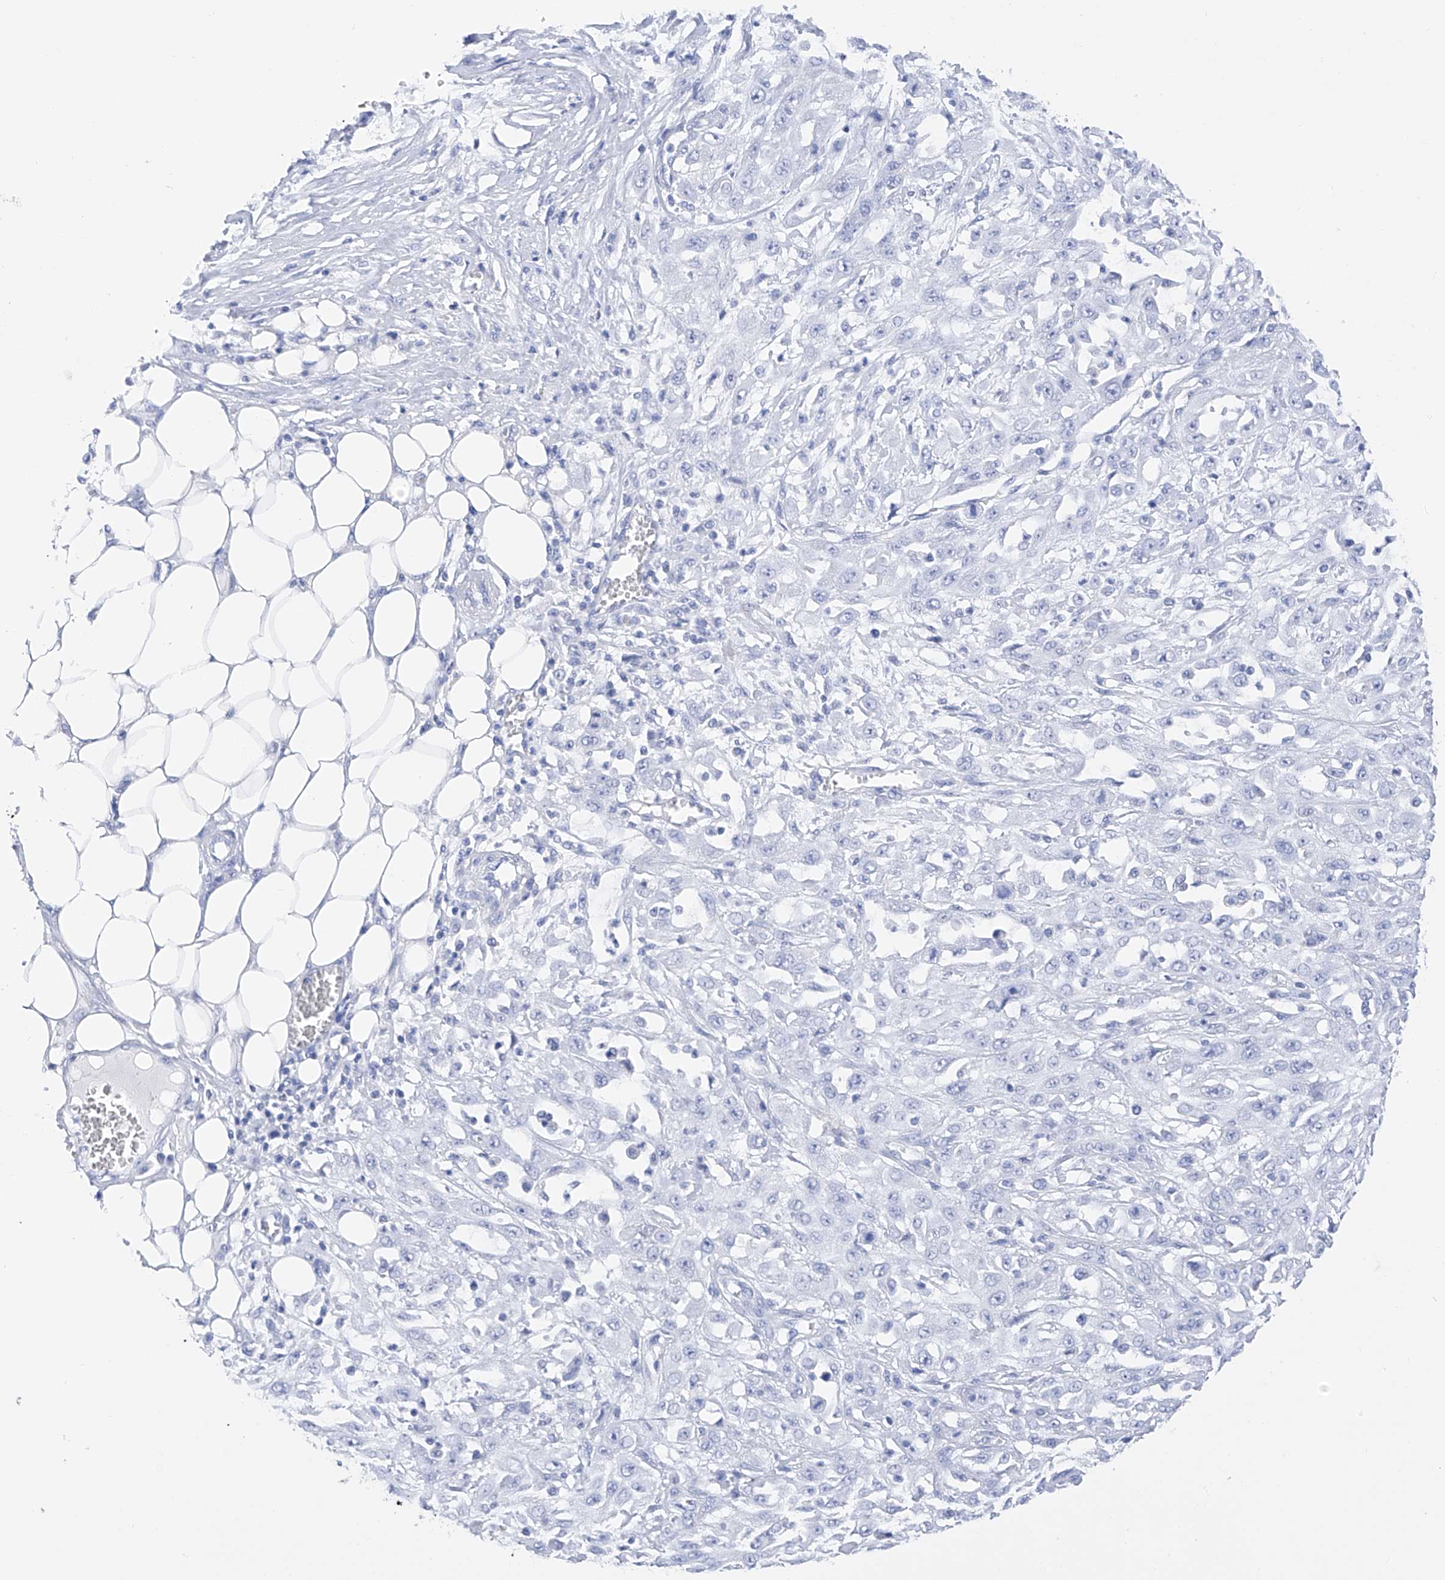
{"staining": {"intensity": "negative", "quantity": "none", "location": "none"}, "tissue": "skin cancer", "cell_type": "Tumor cells", "image_type": "cancer", "snomed": [{"axis": "morphology", "description": "Squamous cell carcinoma, NOS"}, {"axis": "morphology", "description": "Squamous cell carcinoma, metastatic, NOS"}, {"axis": "topography", "description": "Skin"}, {"axis": "topography", "description": "Lymph node"}], "caption": "Immunohistochemistry (IHC) image of squamous cell carcinoma (skin) stained for a protein (brown), which reveals no positivity in tumor cells.", "gene": "FLG", "patient": {"sex": "male", "age": 75}}